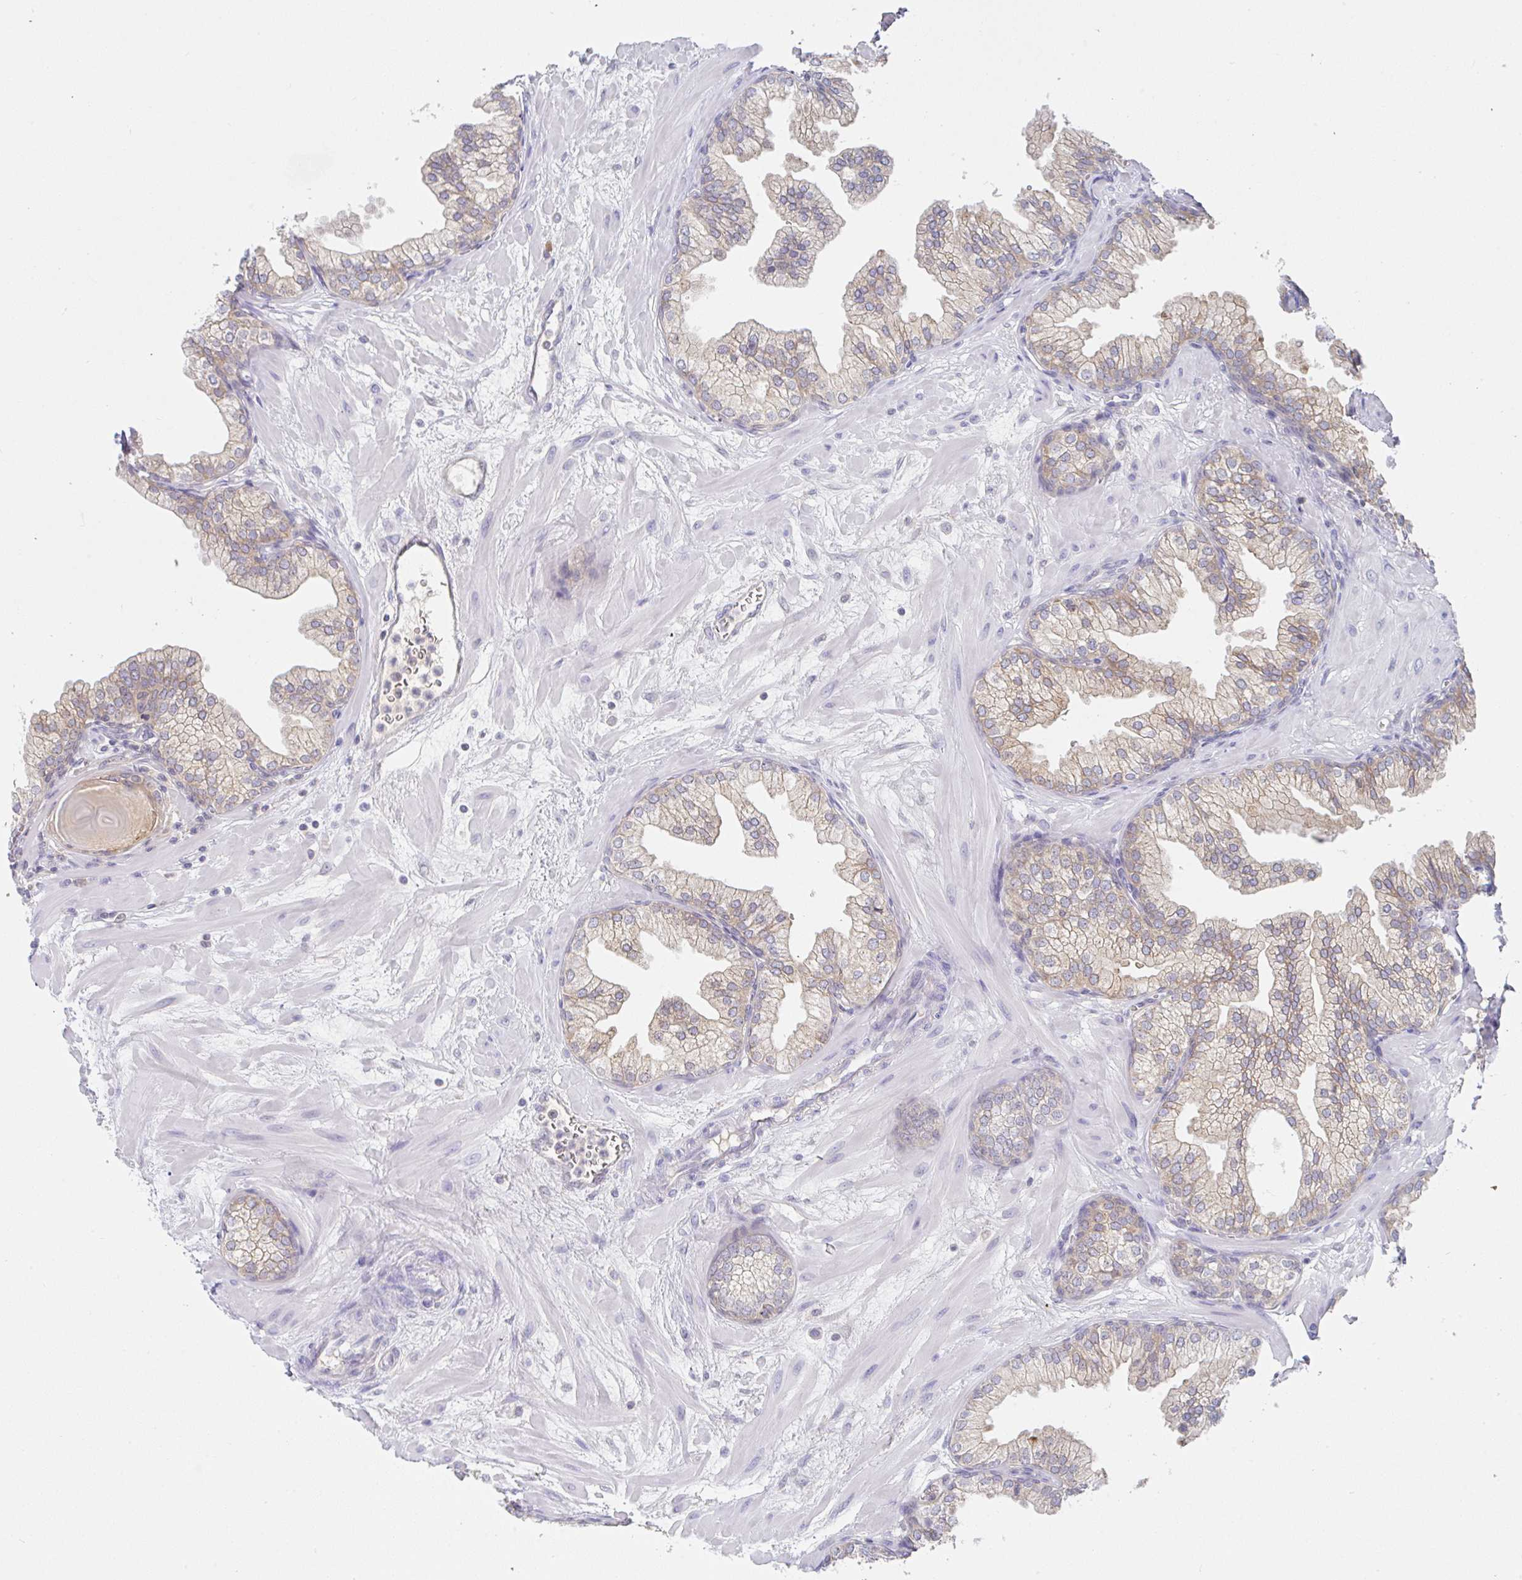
{"staining": {"intensity": "moderate", "quantity": ">75%", "location": "cytoplasmic/membranous"}, "tissue": "prostate", "cell_type": "Glandular cells", "image_type": "normal", "snomed": [{"axis": "morphology", "description": "Normal tissue, NOS"}, {"axis": "topography", "description": "Prostate"}, {"axis": "topography", "description": "Peripheral nerve tissue"}], "caption": "IHC image of unremarkable prostate: human prostate stained using IHC displays medium levels of moderate protein expression localized specifically in the cytoplasmic/membranous of glandular cells, appearing as a cytoplasmic/membranous brown color.", "gene": "DERL2", "patient": {"sex": "male", "age": 61}}